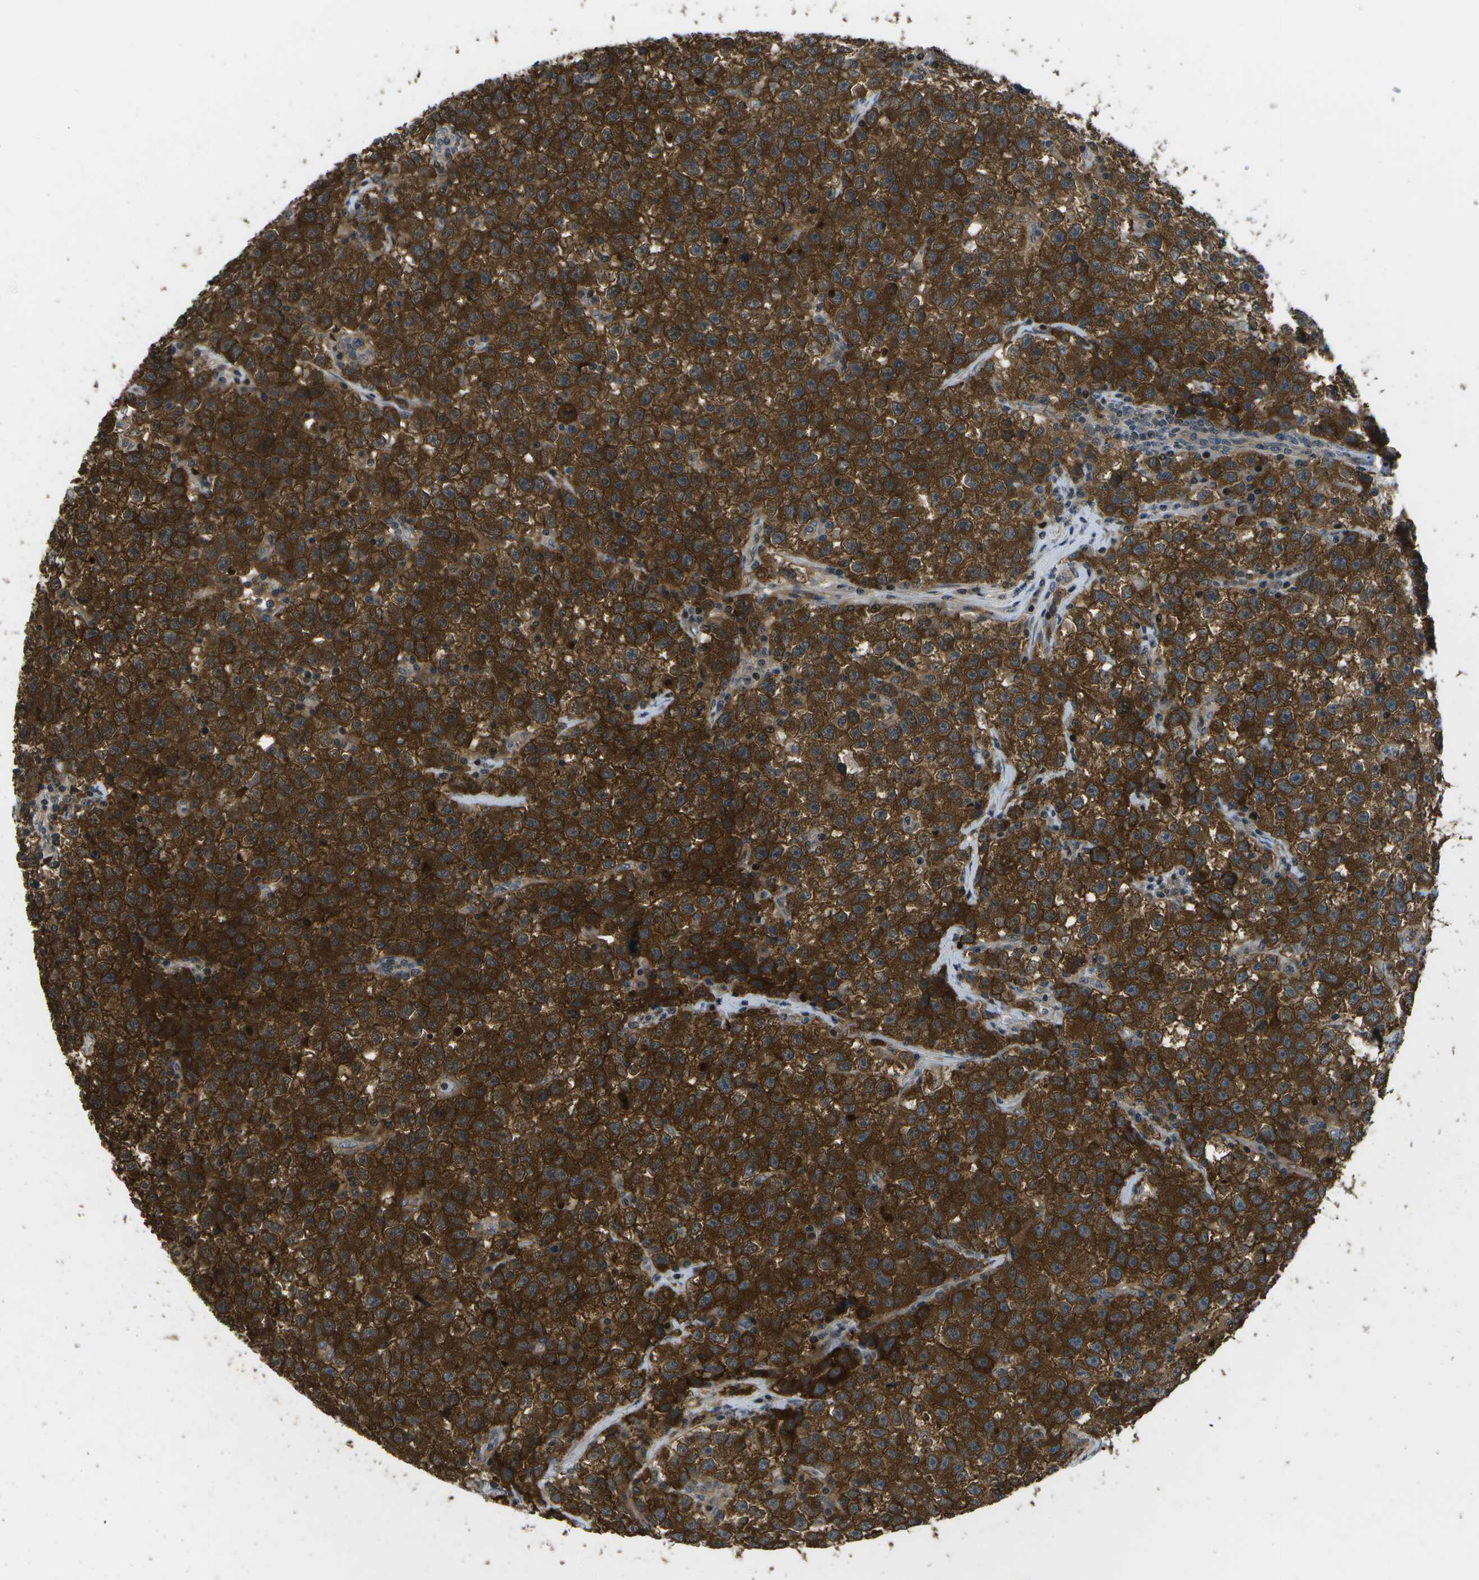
{"staining": {"intensity": "strong", "quantity": ">75%", "location": "cytoplasmic/membranous"}, "tissue": "testis cancer", "cell_type": "Tumor cells", "image_type": "cancer", "snomed": [{"axis": "morphology", "description": "Seminoma, NOS"}, {"axis": "topography", "description": "Testis"}], "caption": "A histopathology image showing strong cytoplasmic/membranous expression in approximately >75% of tumor cells in testis cancer, as visualized by brown immunohistochemical staining.", "gene": "ENPP5", "patient": {"sex": "male", "age": 22}}